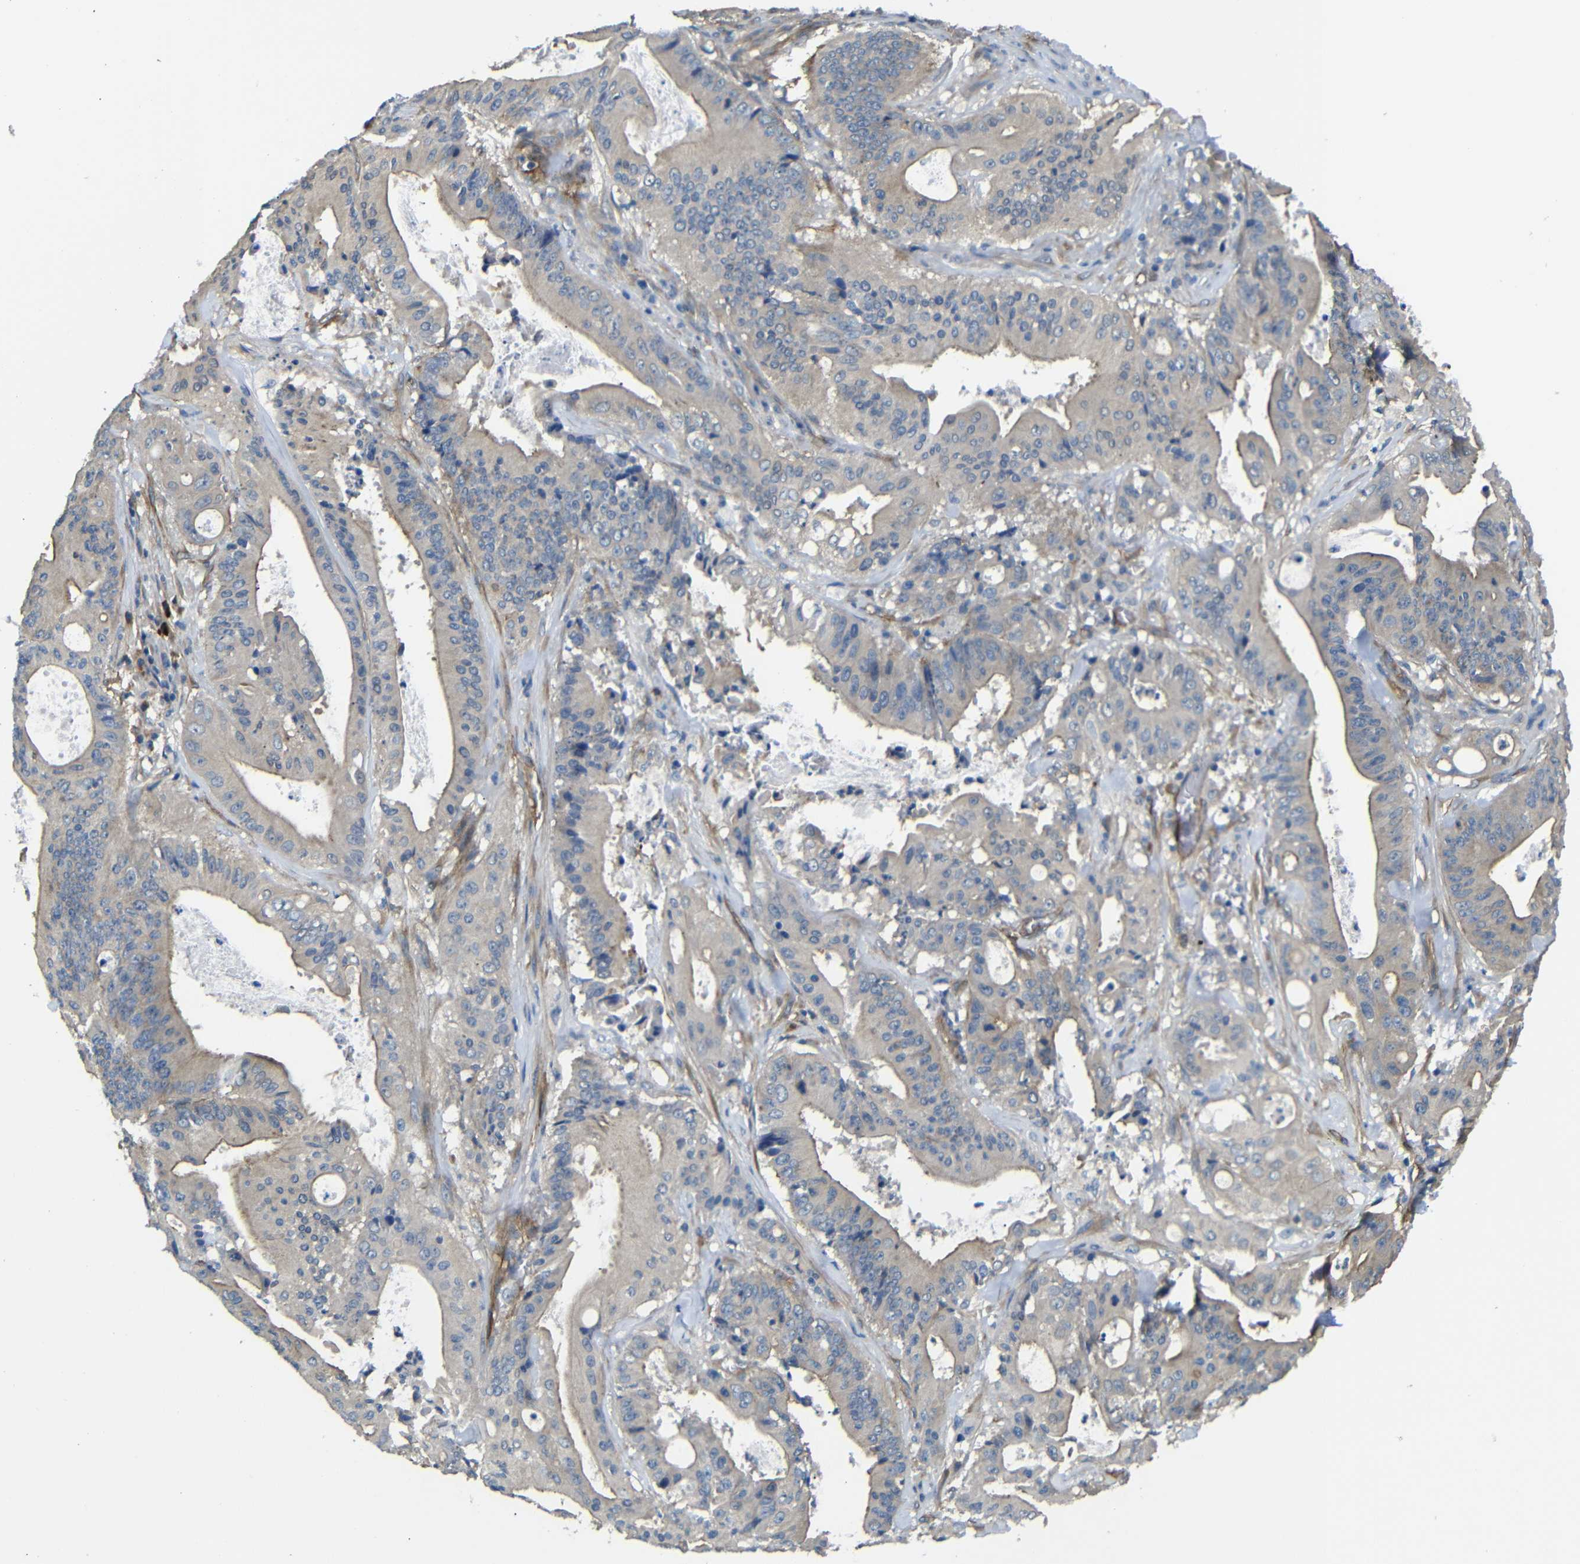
{"staining": {"intensity": "moderate", "quantity": "25%-75%", "location": "cytoplasmic/membranous"}, "tissue": "pancreatic cancer", "cell_type": "Tumor cells", "image_type": "cancer", "snomed": [{"axis": "morphology", "description": "Normal tissue, NOS"}, {"axis": "topography", "description": "Lymph node"}], "caption": "Immunohistochemical staining of human pancreatic cancer shows medium levels of moderate cytoplasmic/membranous expression in about 25%-75% of tumor cells.", "gene": "MYO1B", "patient": {"sex": "male", "age": 62}}